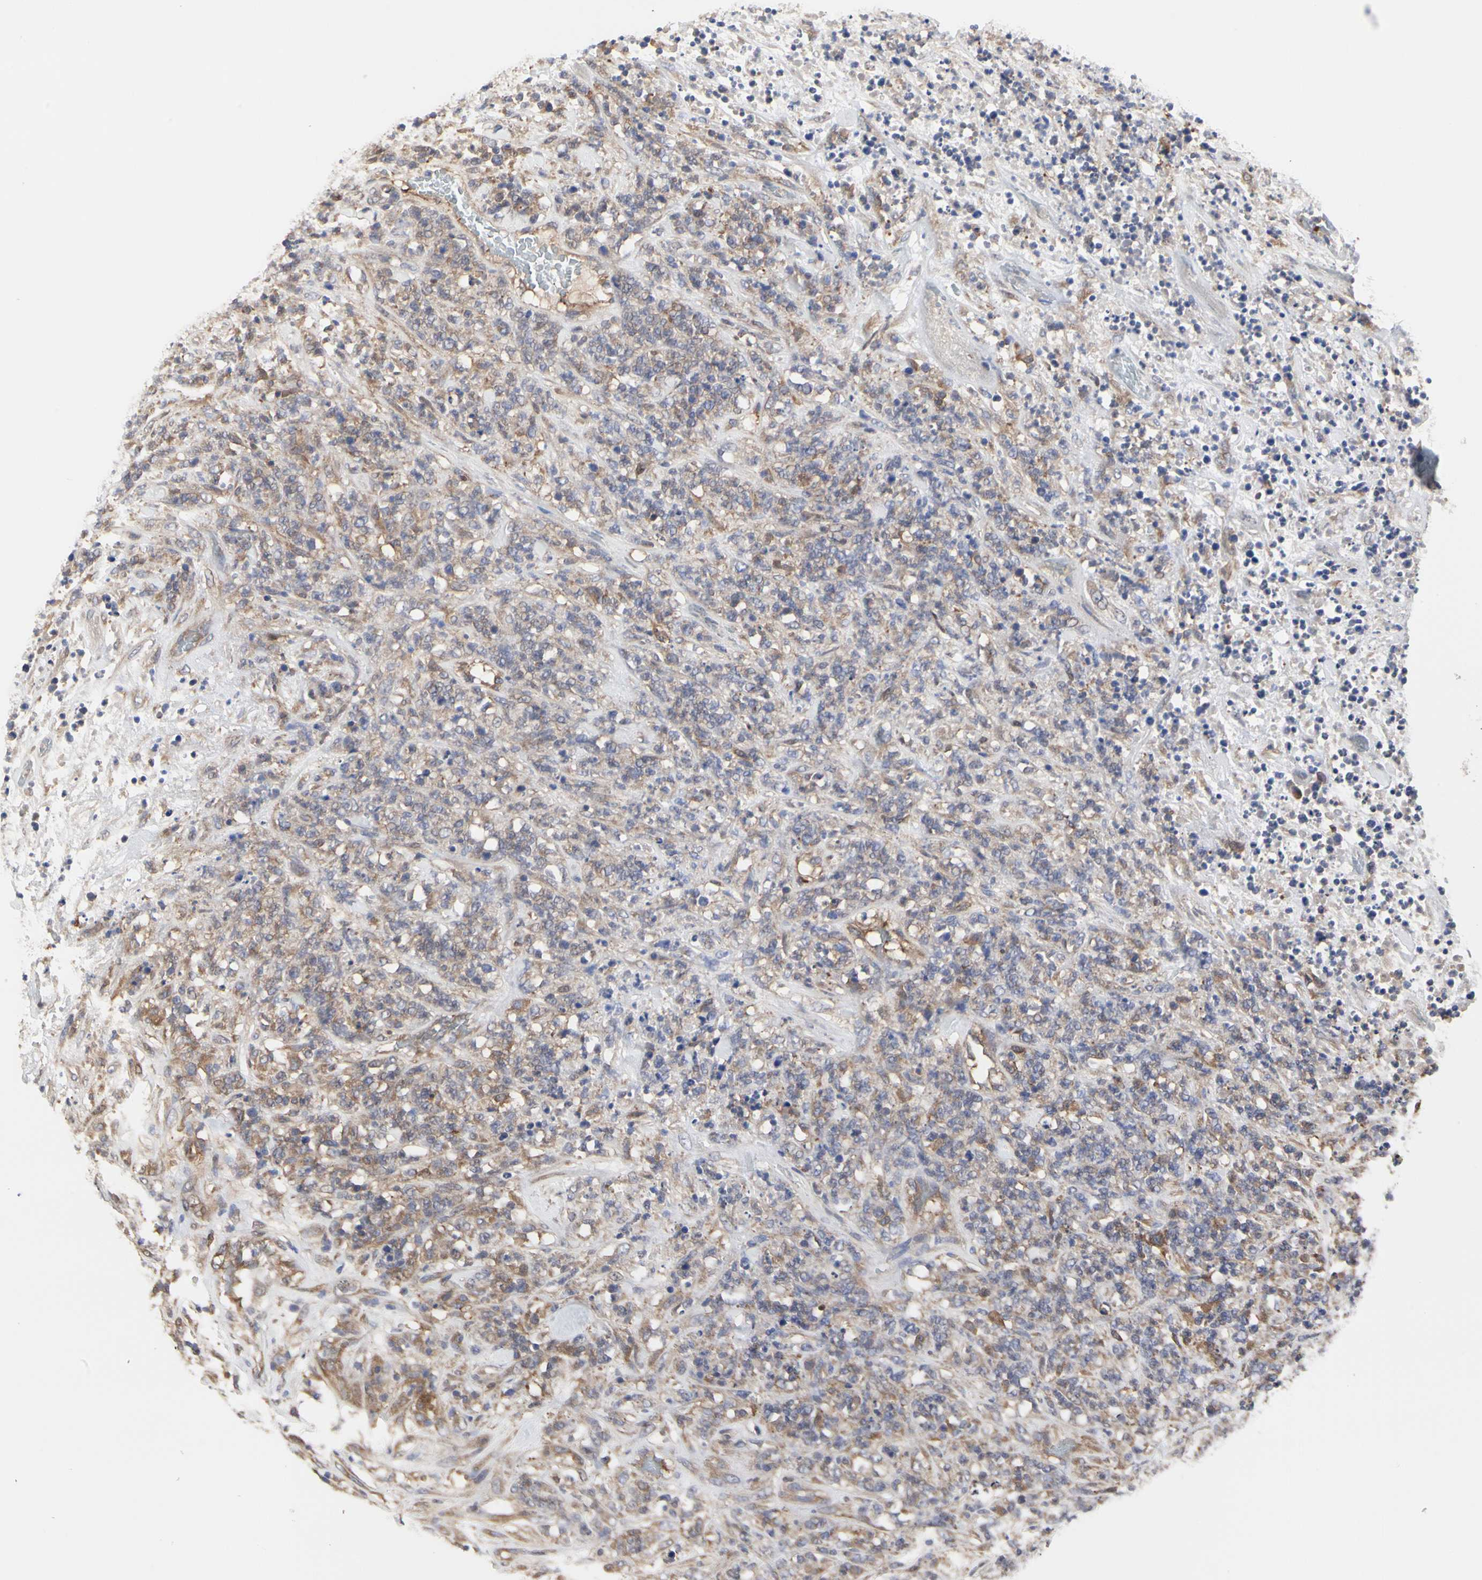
{"staining": {"intensity": "weak", "quantity": "25%-75%", "location": "cytoplasmic/membranous"}, "tissue": "lymphoma", "cell_type": "Tumor cells", "image_type": "cancer", "snomed": [{"axis": "morphology", "description": "Malignant lymphoma, non-Hodgkin's type, High grade"}, {"axis": "topography", "description": "Soft tissue"}], "caption": "This is an image of immunohistochemistry staining of malignant lymphoma, non-Hodgkin's type (high-grade), which shows weak positivity in the cytoplasmic/membranous of tumor cells.", "gene": "C3orf52", "patient": {"sex": "male", "age": 18}}